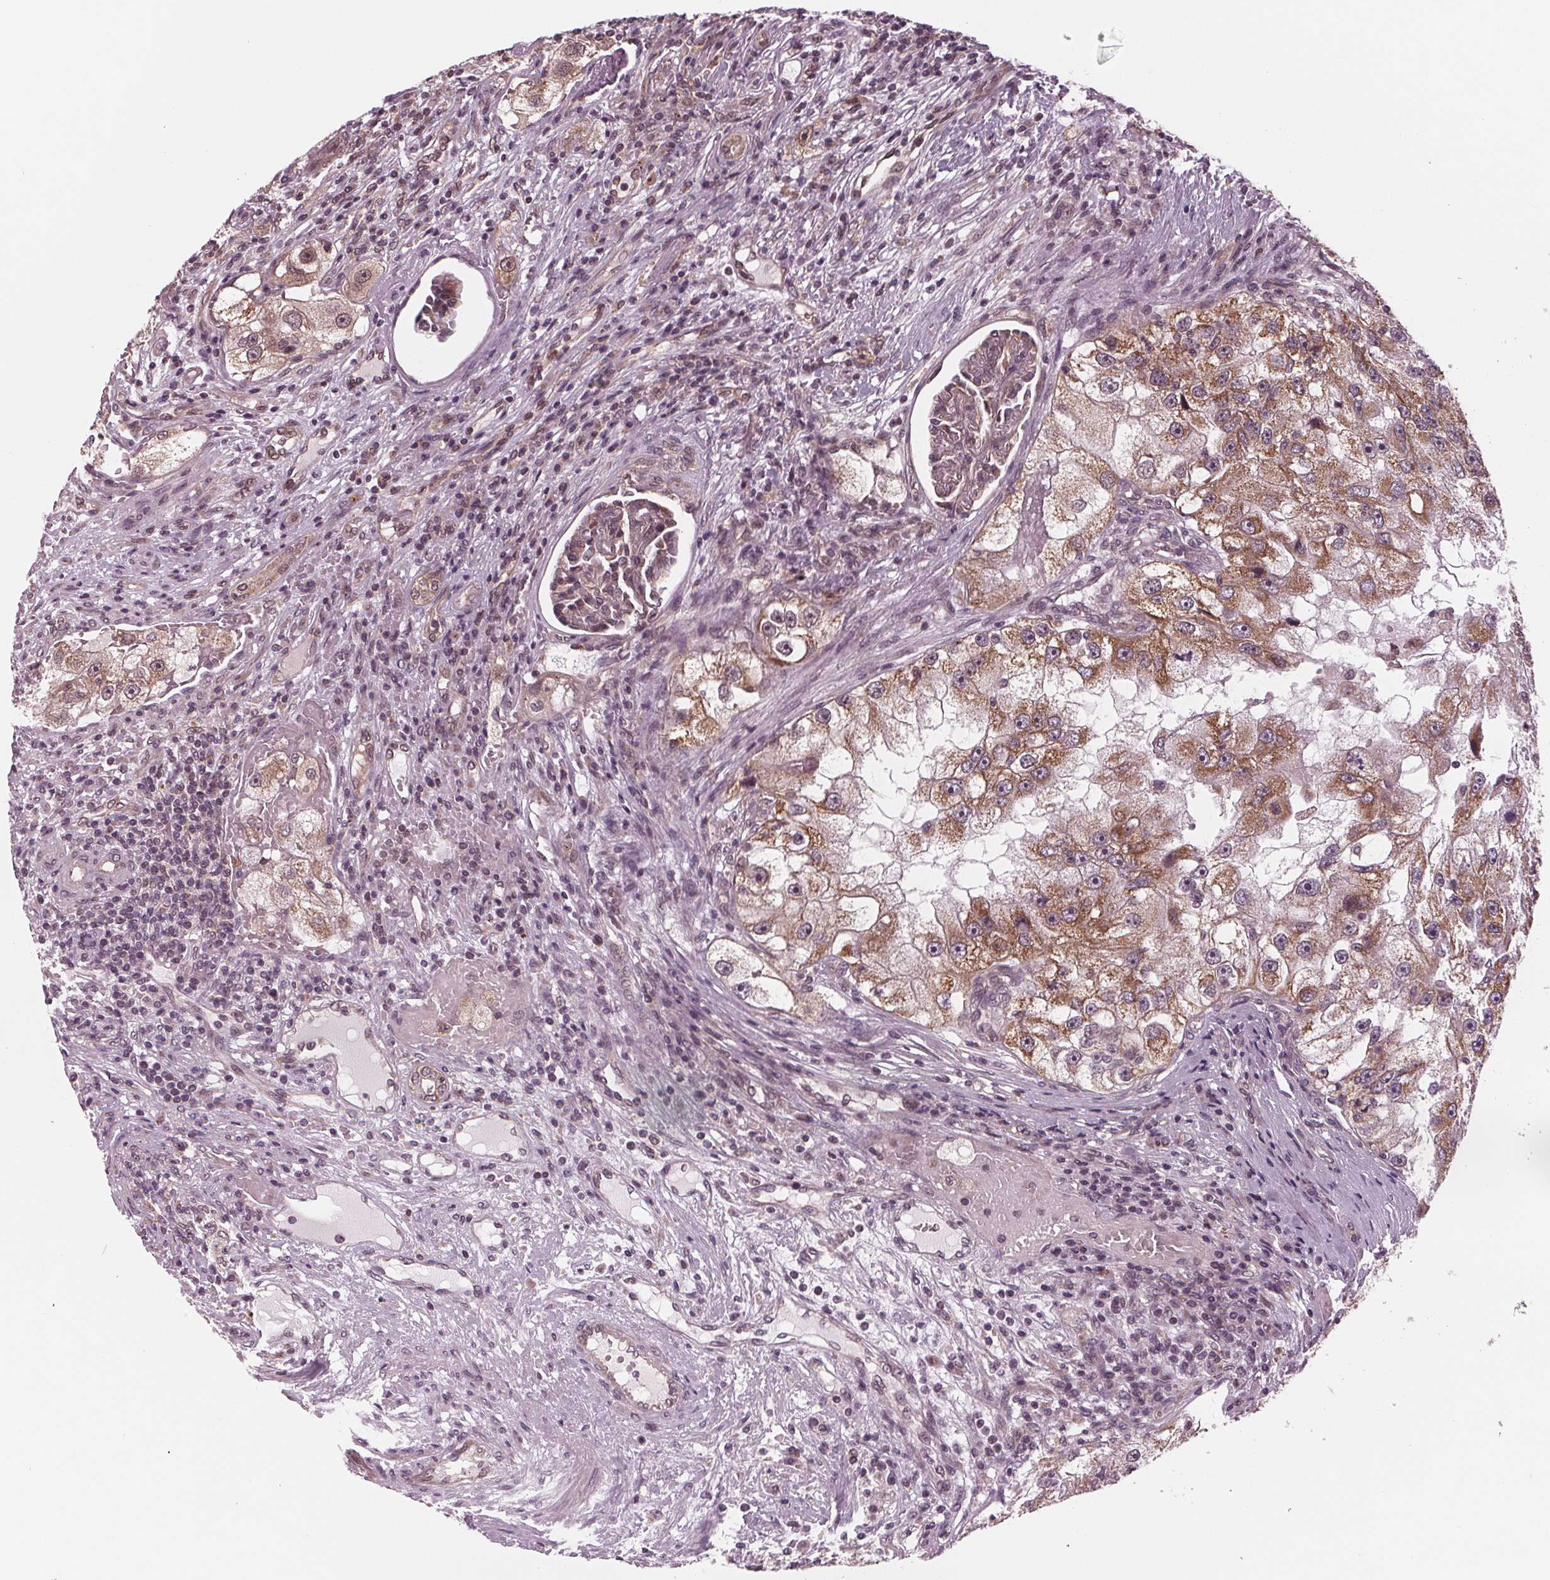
{"staining": {"intensity": "moderate", "quantity": ">75%", "location": "cytoplasmic/membranous"}, "tissue": "renal cancer", "cell_type": "Tumor cells", "image_type": "cancer", "snomed": [{"axis": "morphology", "description": "Adenocarcinoma, NOS"}, {"axis": "topography", "description": "Kidney"}], "caption": "Moderate cytoplasmic/membranous staining is seen in approximately >75% of tumor cells in renal adenocarcinoma.", "gene": "STAT3", "patient": {"sex": "male", "age": 63}}